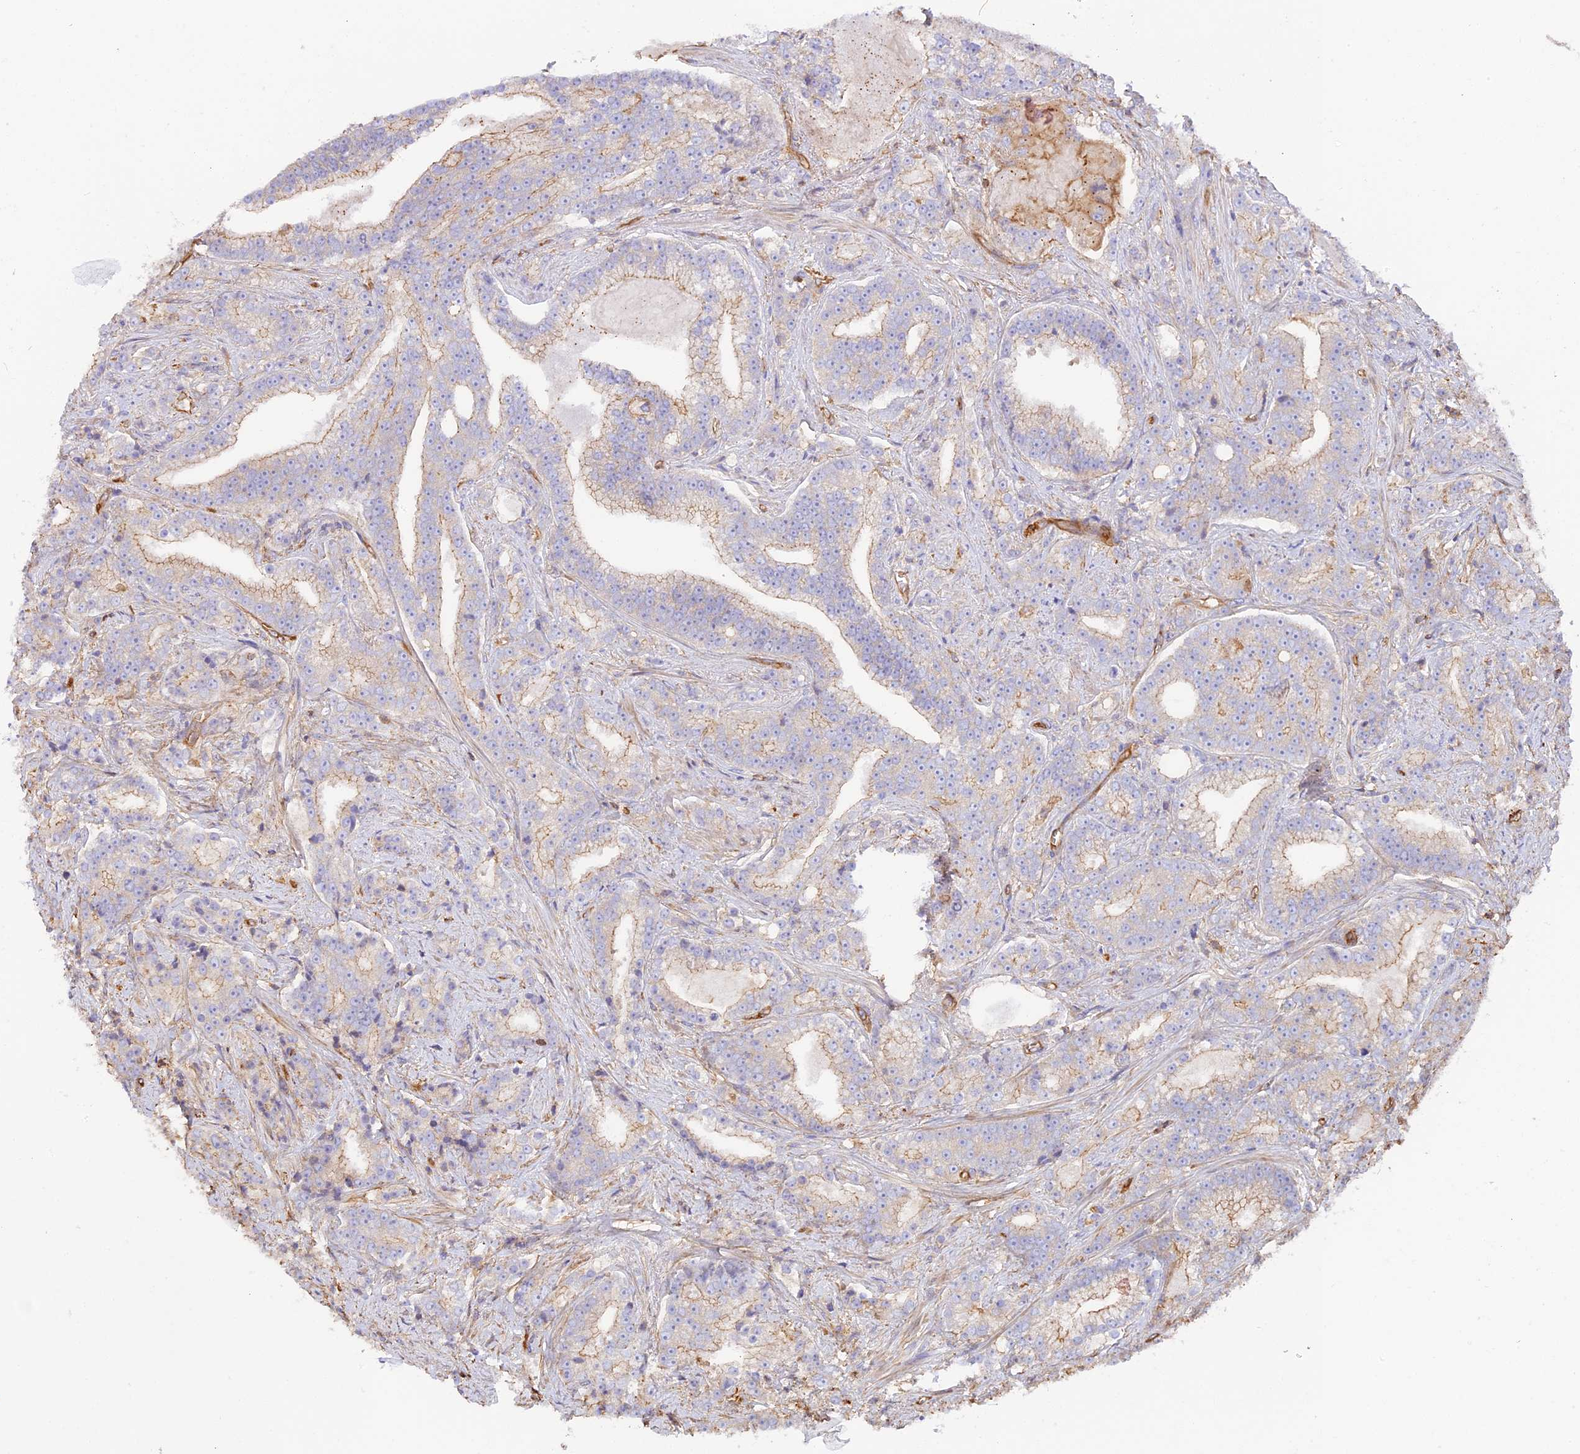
{"staining": {"intensity": "weak", "quantity": "<25%", "location": "cytoplasmic/membranous"}, "tissue": "prostate cancer", "cell_type": "Tumor cells", "image_type": "cancer", "snomed": [{"axis": "morphology", "description": "Adenocarcinoma, High grade"}, {"axis": "topography", "description": "Prostate"}], "caption": "IHC of prostate high-grade adenocarcinoma shows no positivity in tumor cells.", "gene": "VPS18", "patient": {"sex": "male", "age": 67}}